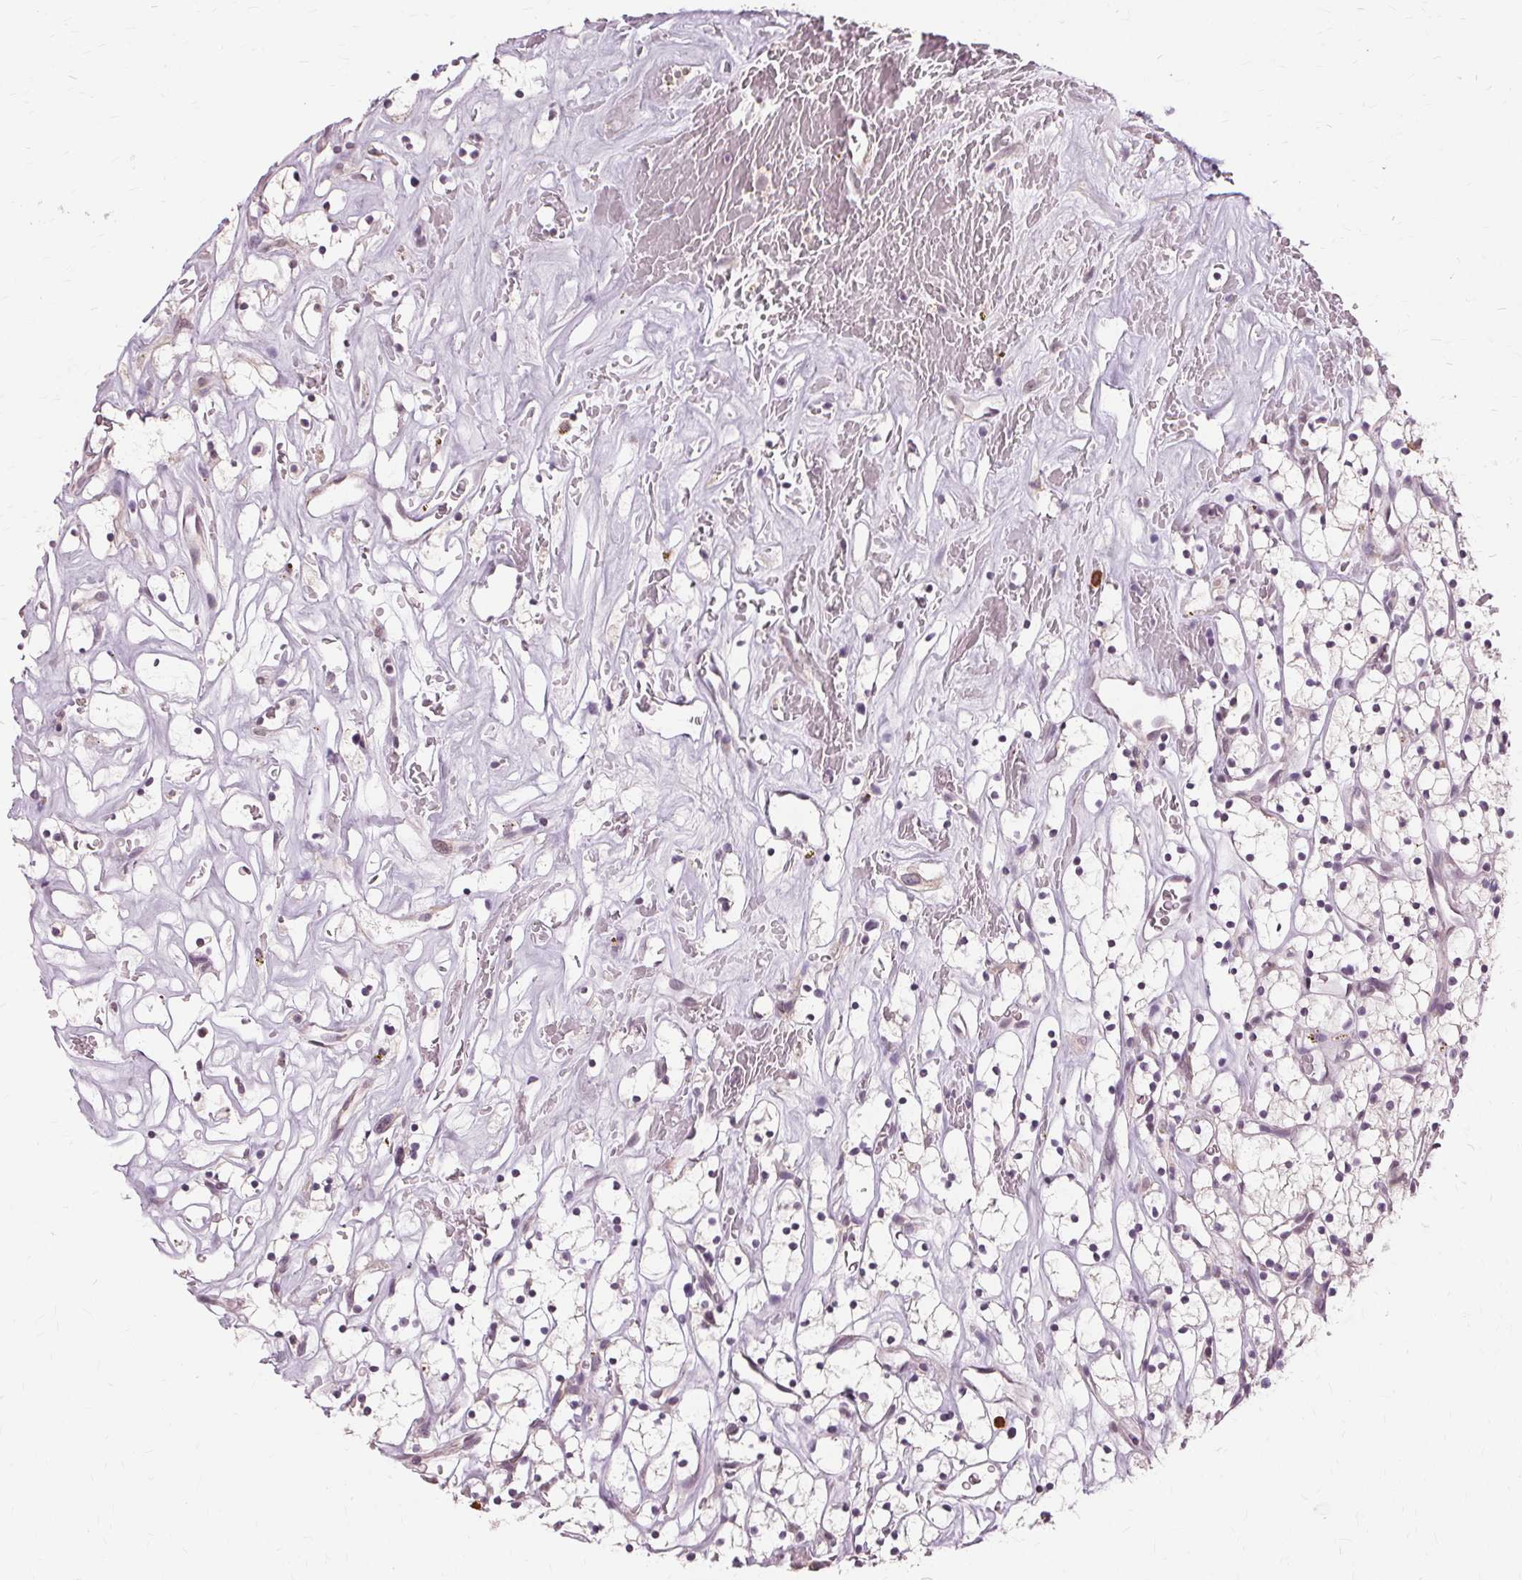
{"staining": {"intensity": "negative", "quantity": "none", "location": "none"}, "tissue": "renal cancer", "cell_type": "Tumor cells", "image_type": "cancer", "snomed": [{"axis": "morphology", "description": "Adenocarcinoma, NOS"}, {"axis": "topography", "description": "Kidney"}], "caption": "High power microscopy histopathology image of an immunohistochemistry micrograph of renal cancer, revealing no significant positivity in tumor cells.", "gene": "SIGLEC6", "patient": {"sex": "female", "age": 64}}